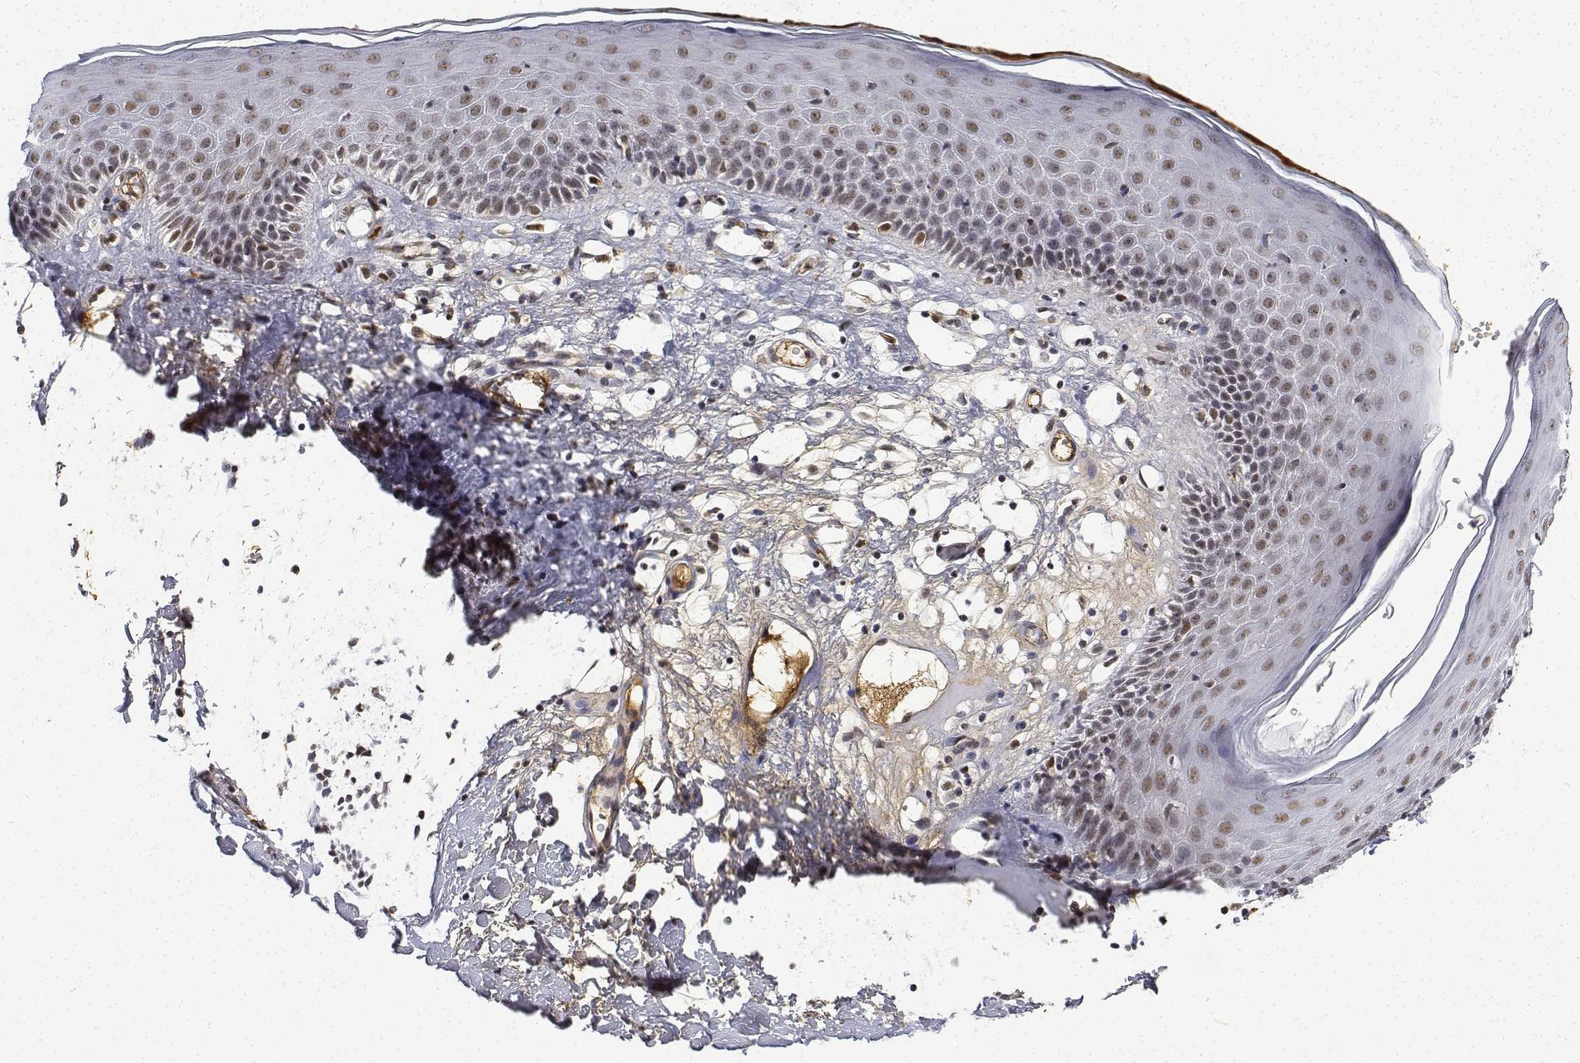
{"staining": {"intensity": "moderate", "quantity": ">75%", "location": "nuclear"}, "tissue": "skin", "cell_type": "Epidermal cells", "image_type": "normal", "snomed": [{"axis": "morphology", "description": "Normal tissue, NOS"}, {"axis": "topography", "description": "Vulva"}], "caption": "Normal skin exhibits moderate nuclear expression in about >75% of epidermal cells, visualized by immunohistochemistry. (DAB IHC, brown staining for protein, blue staining for nuclei).", "gene": "ATRX", "patient": {"sex": "female", "age": 68}}